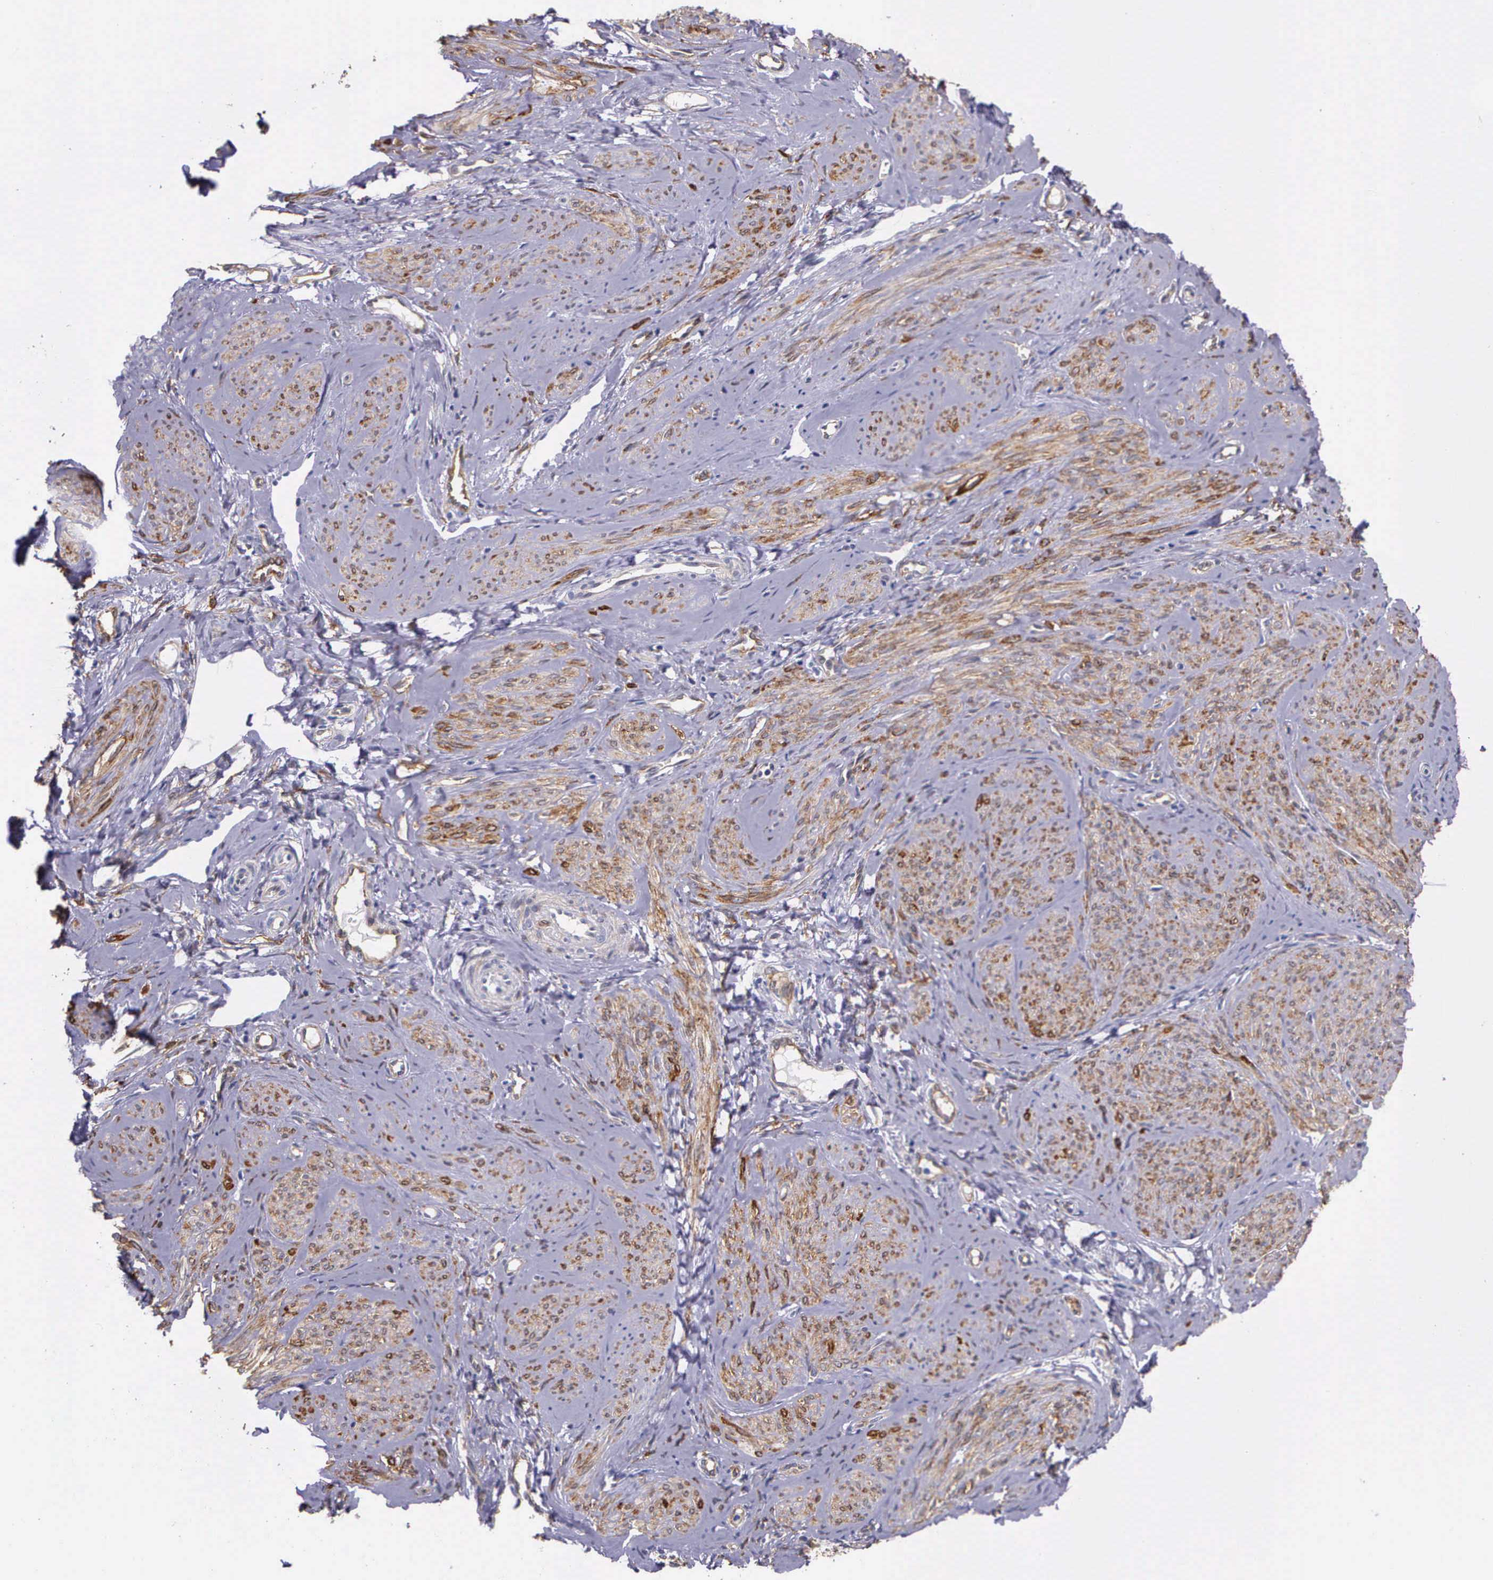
{"staining": {"intensity": "moderate", "quantity": "25%-75%", "location": "cytoplasmic/membranous"}, "tissue": "smooth muscle", "cell_type": "Smooth muscle cells", "image_type": "normal", "snomed": [{"axis": "morphology", "description": "Normal tissue, NOS"}, {"axis": "topography", "description": "Uterus"}], "caption": "Smooth muscle stained with a brown dye reveals moderate cytoplasmic/membranous positive expression in about 25%-75% of smooth muscle cells.", "gene": "AHNAK2", "patient": {"sex": "female", "age": 45}}